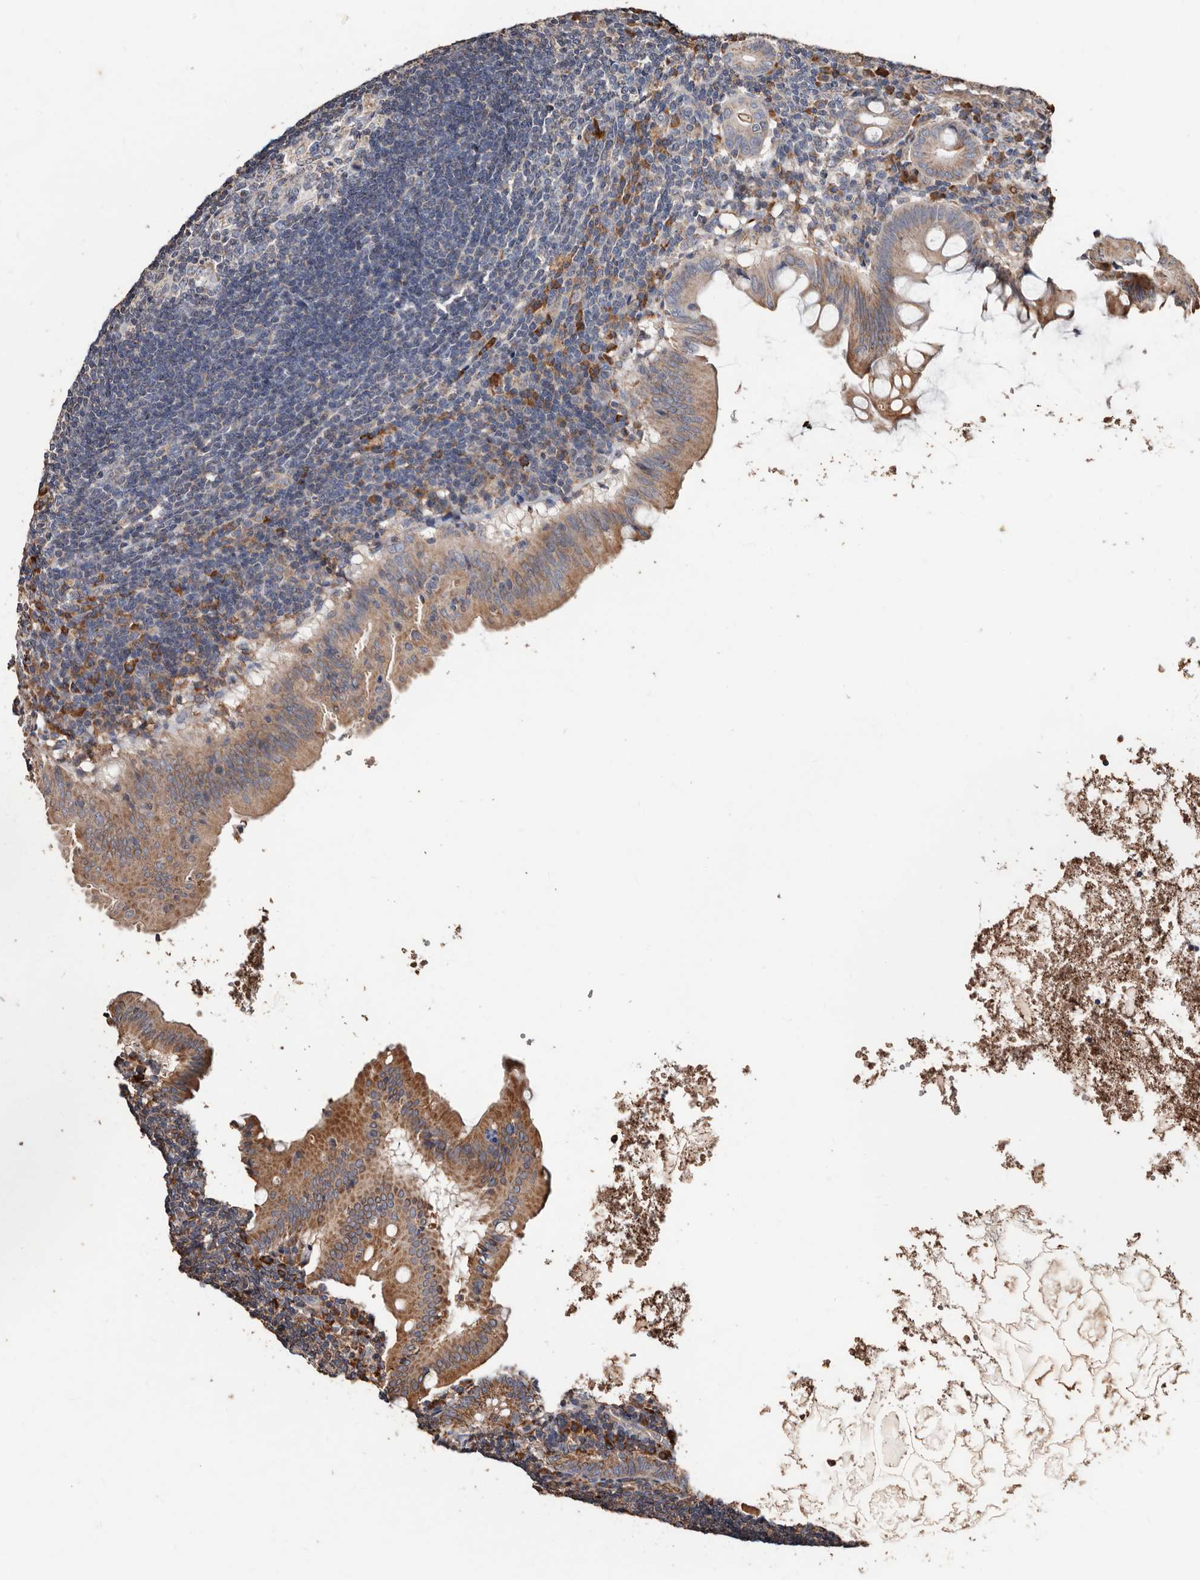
{"staining": {"intensity": "moderate", "quantity": ">75%", "location": "cytoplasmic/membranous"}, "tissue": "appendix", "cell_type": "Glandular cells", "image_type": "normal", "snomed": [{"axis": "morphology", "description": "Normal tissue, NOS"}, {"axis": "topography", "description": "Appendix"}], "caption": "Immunohistochemical staining of unremarkable appendix displays moderate cytoplasmic/membranous protein positivity in about >75% of glandular cells.", "gene": "OSGIN2", "patient": {"sex": "female", "age": 54}}